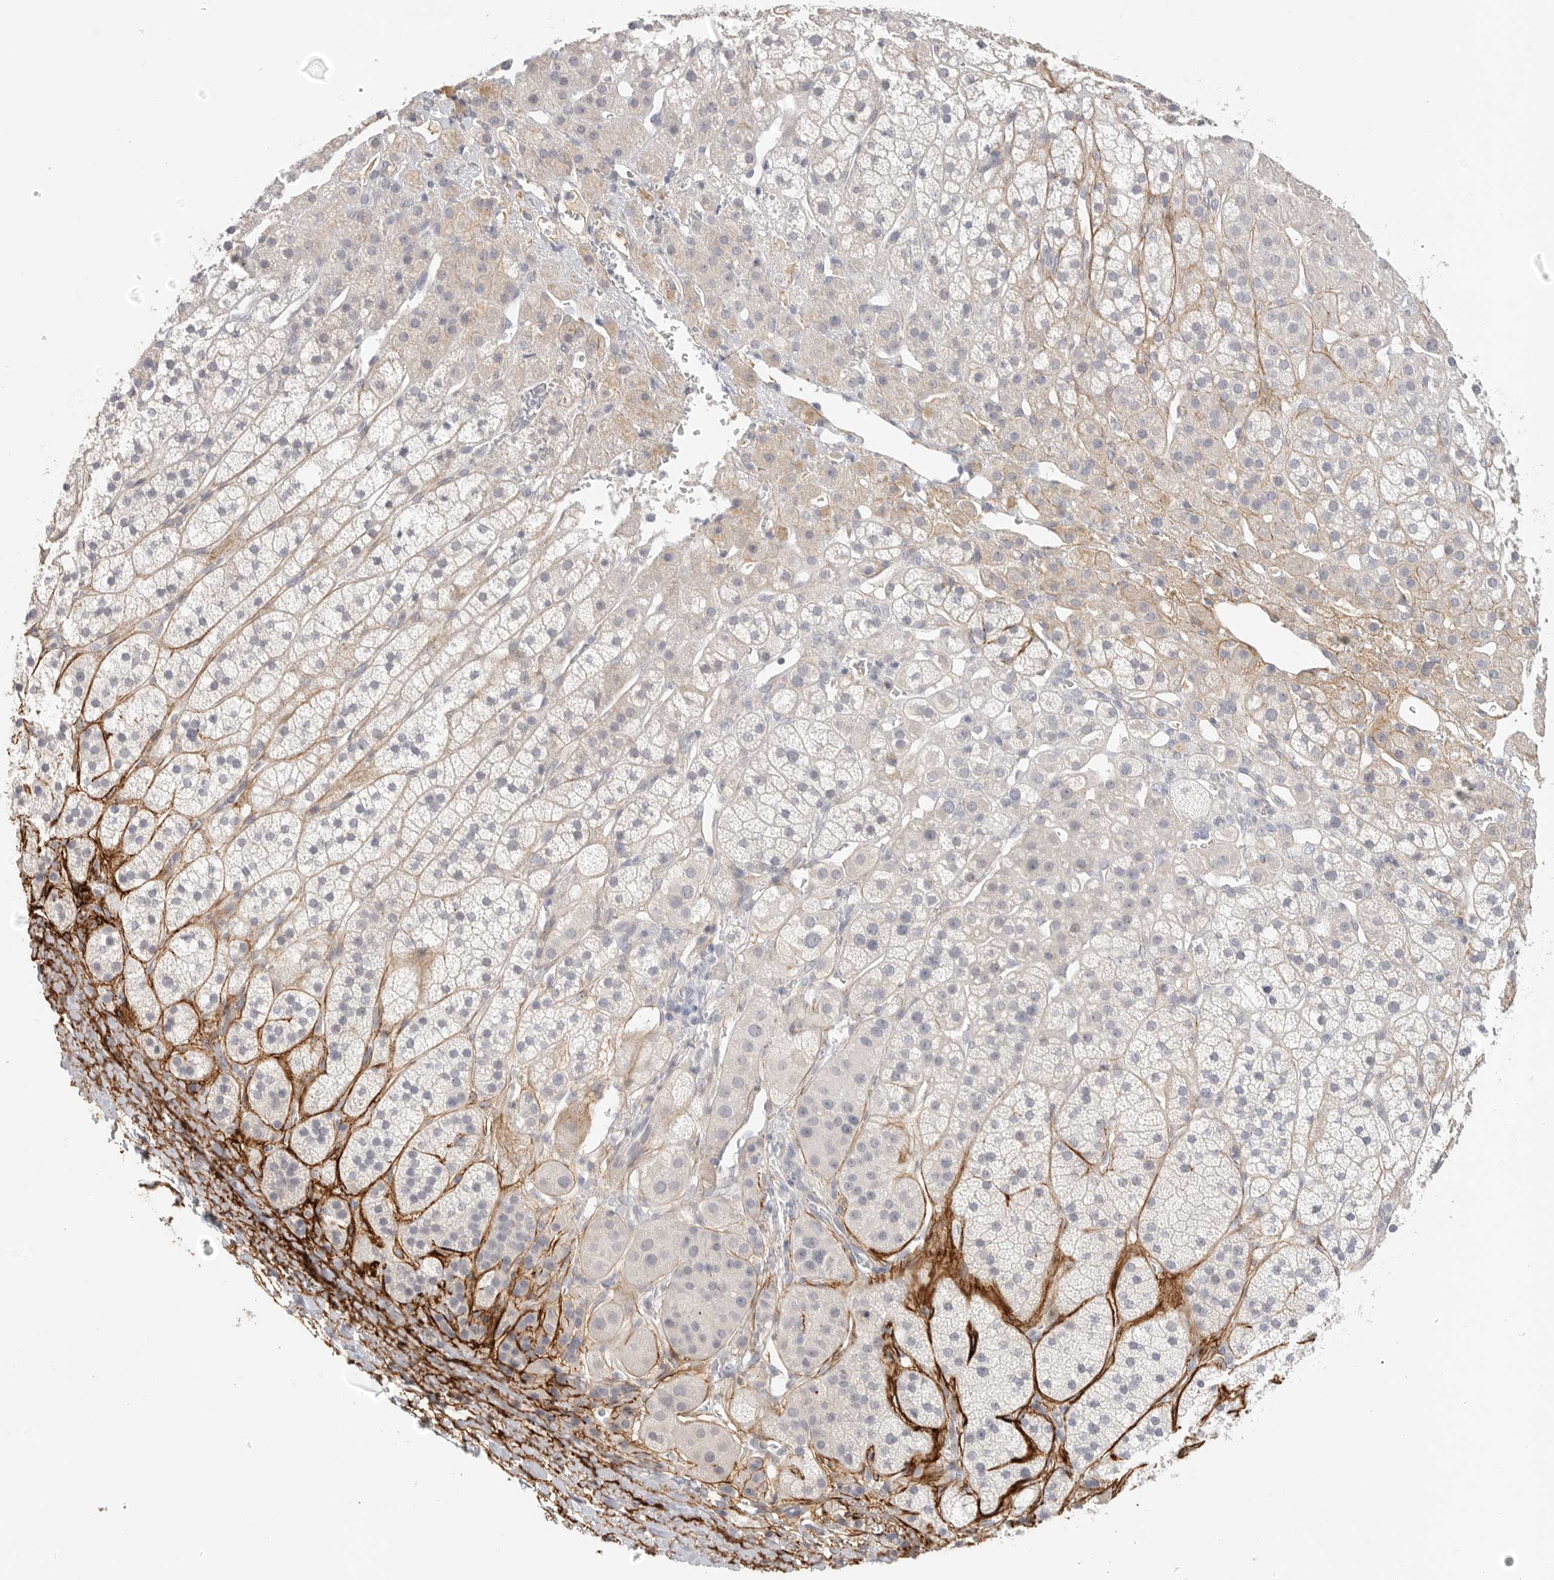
{"staining": {"intensity": "negative", "quantity": "none", "location": "none"}, "tissue": "adrenal gland", "cell_type": "Glandular cells", "image_type": "normal", "snomed": [{"axis": "morphology", "description": "Normal tissue, NOS"}, {"axis": "topography", "description": "Adrenal gland"}], "caption": "Immunohistochemical staining of unremarkable adrenal gland exhibits no significant staining in glandular cells.", "gene": "FBN2", "patient": {"sex": "male", "age": 56}}